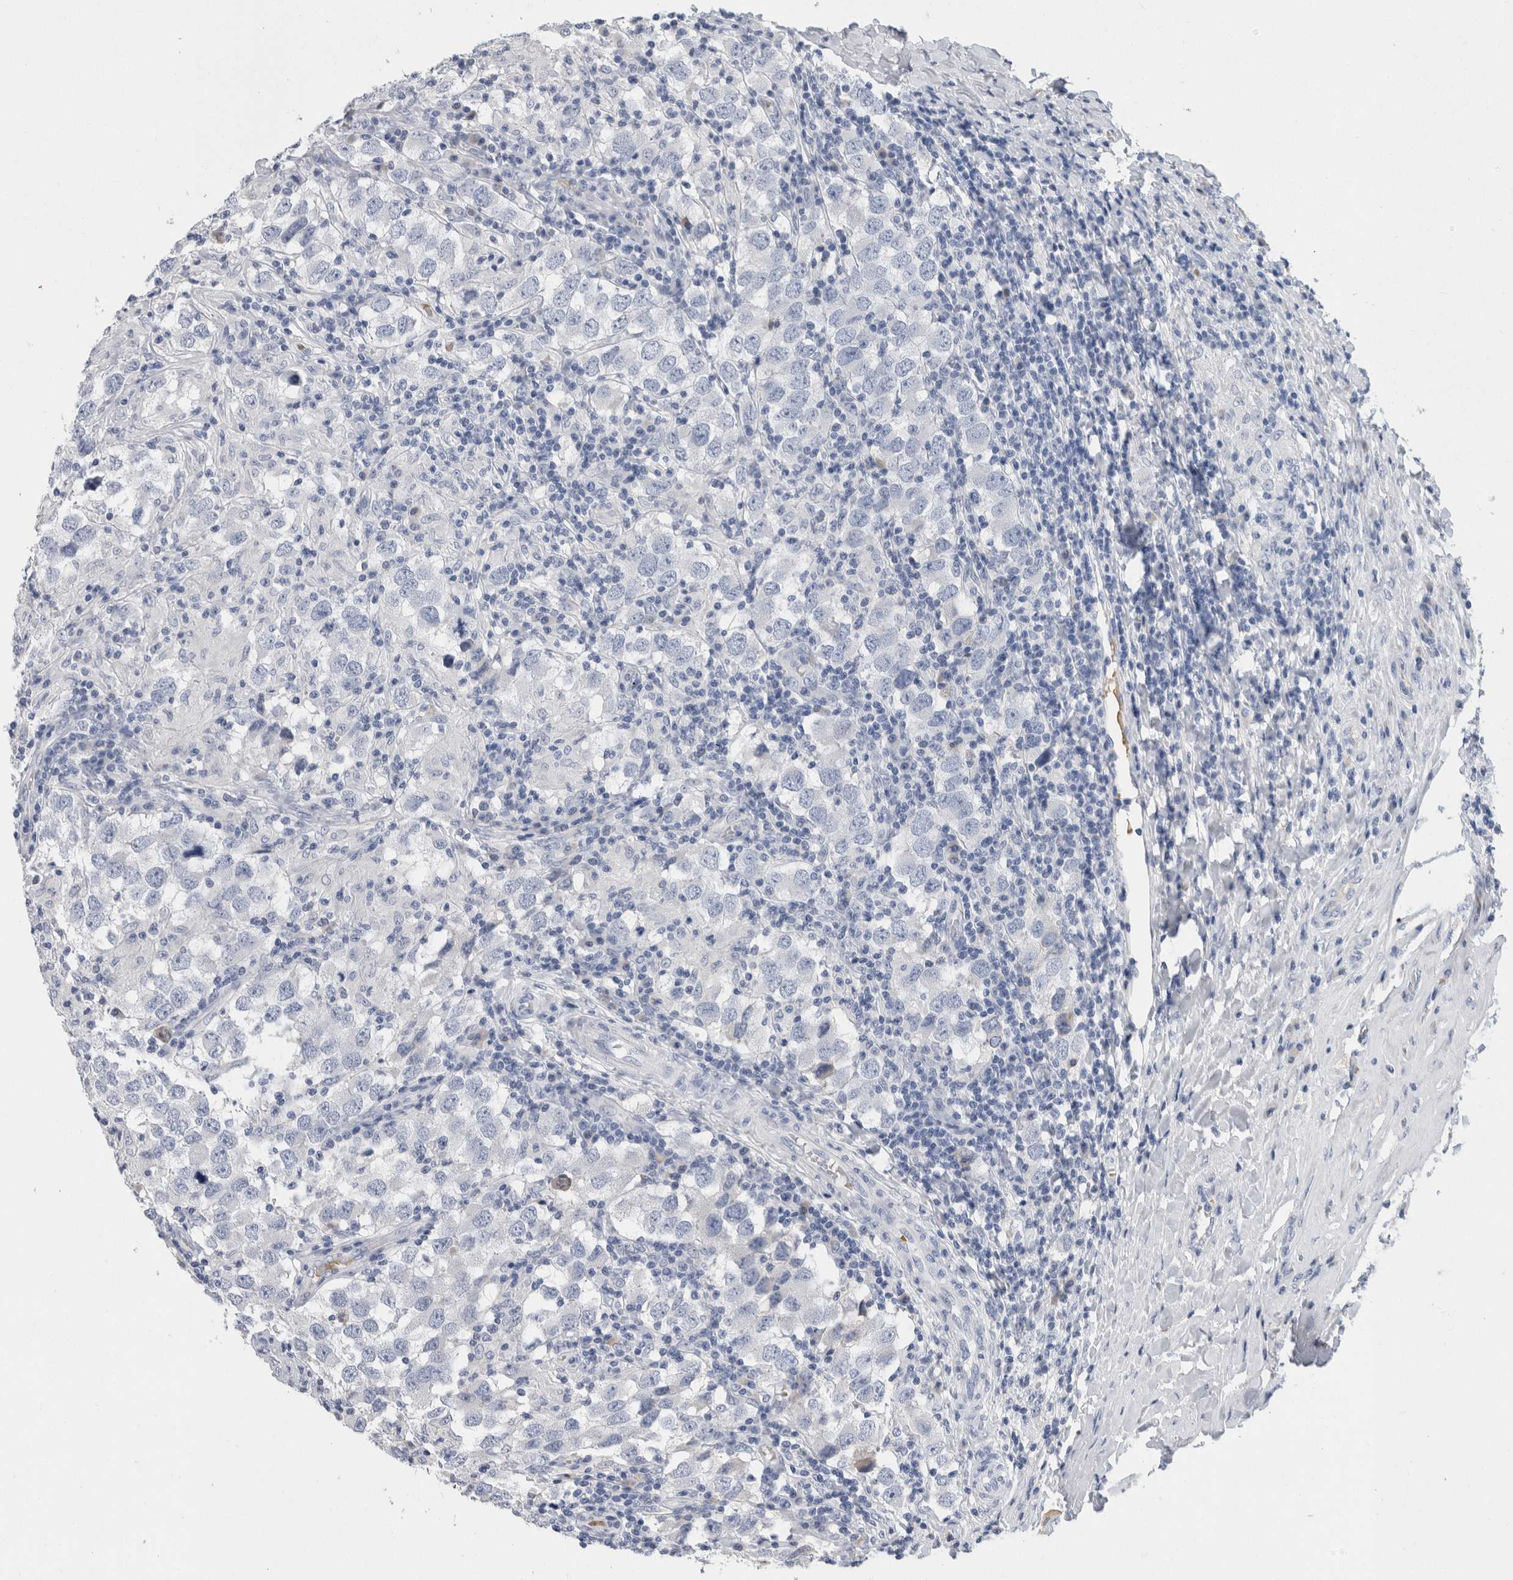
{"staining": {"intensity": "negative", "quantity": "none", "location": "none"}, "tissue": "testis cancer", "cell_type": "Tumor cells", "image_type": "cancer", "snomed": [{"axis": "morphology", "description": "Carcinoma, Embryonal, NOS"}, {"axis": "topography", "description": "Testis"}], "caption": "DAB (3,3'-diaminobenzidine) immunohistochemical staining of human testis cancer (embryonal carcinoma) exhibits no significant staining in tumor cells. (Brightfield microscopy of DAB immunohistochemistry at high magnification).", "gene": "CA1", "patient": {"sex": "male", "age": 21}}